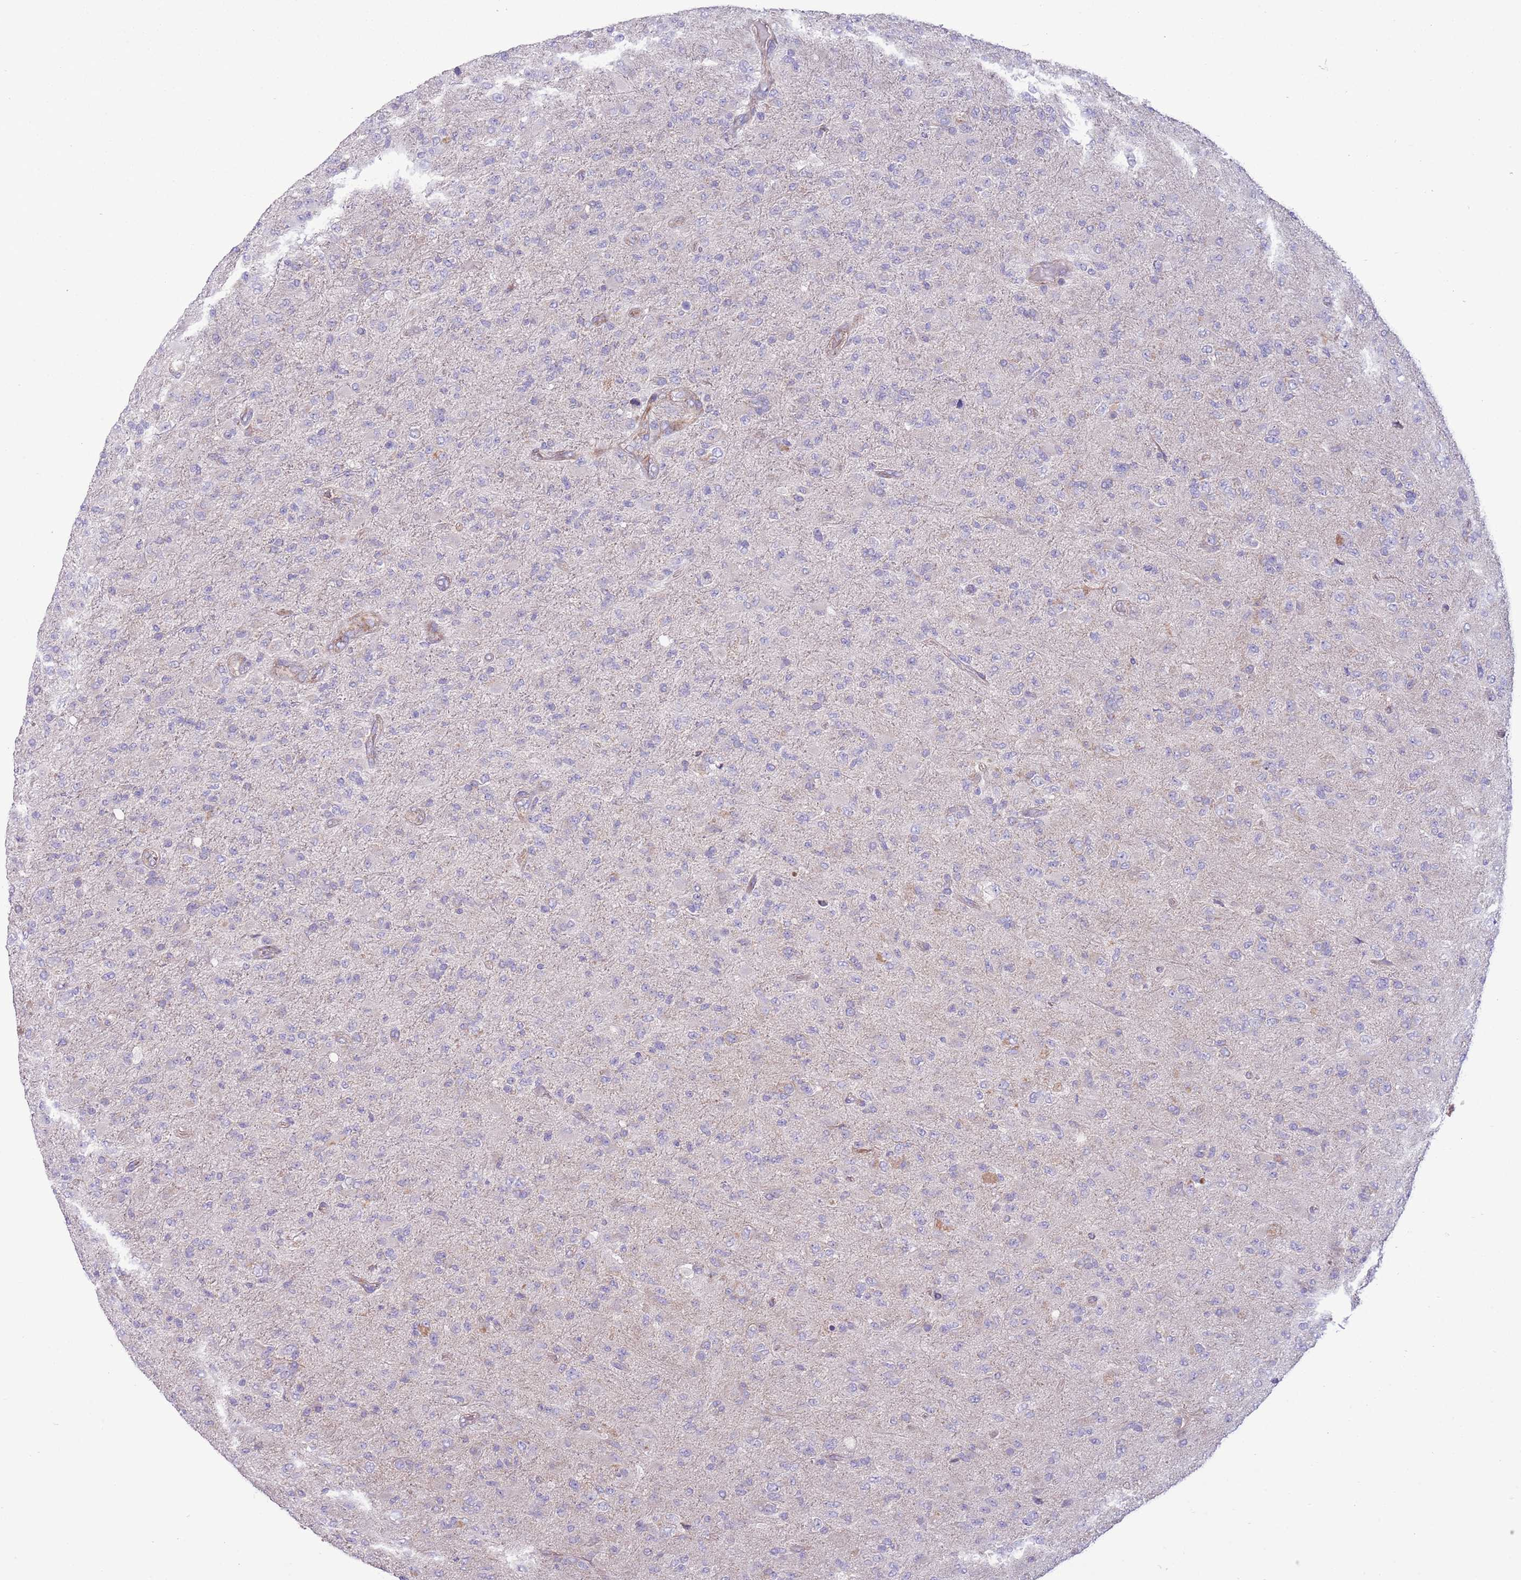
{"staining": {"intensity": "negative", "quantity": "none", "location": "none"}, "tissue": "glioma", "cell_type": "Tumor cells", "image_type": "cancer", "snomed": [{"axis": "morphology", "description": "Glioma, malignant, Low grade"}, {"axis": "topography", "description": "Brain"}], "caption": "Immunohistochemistry (IHC) of human glioma exhibits no positivity in tumor cells.", "gene": "TOMM5", "patient": {"sex": "male", "age": 65}}